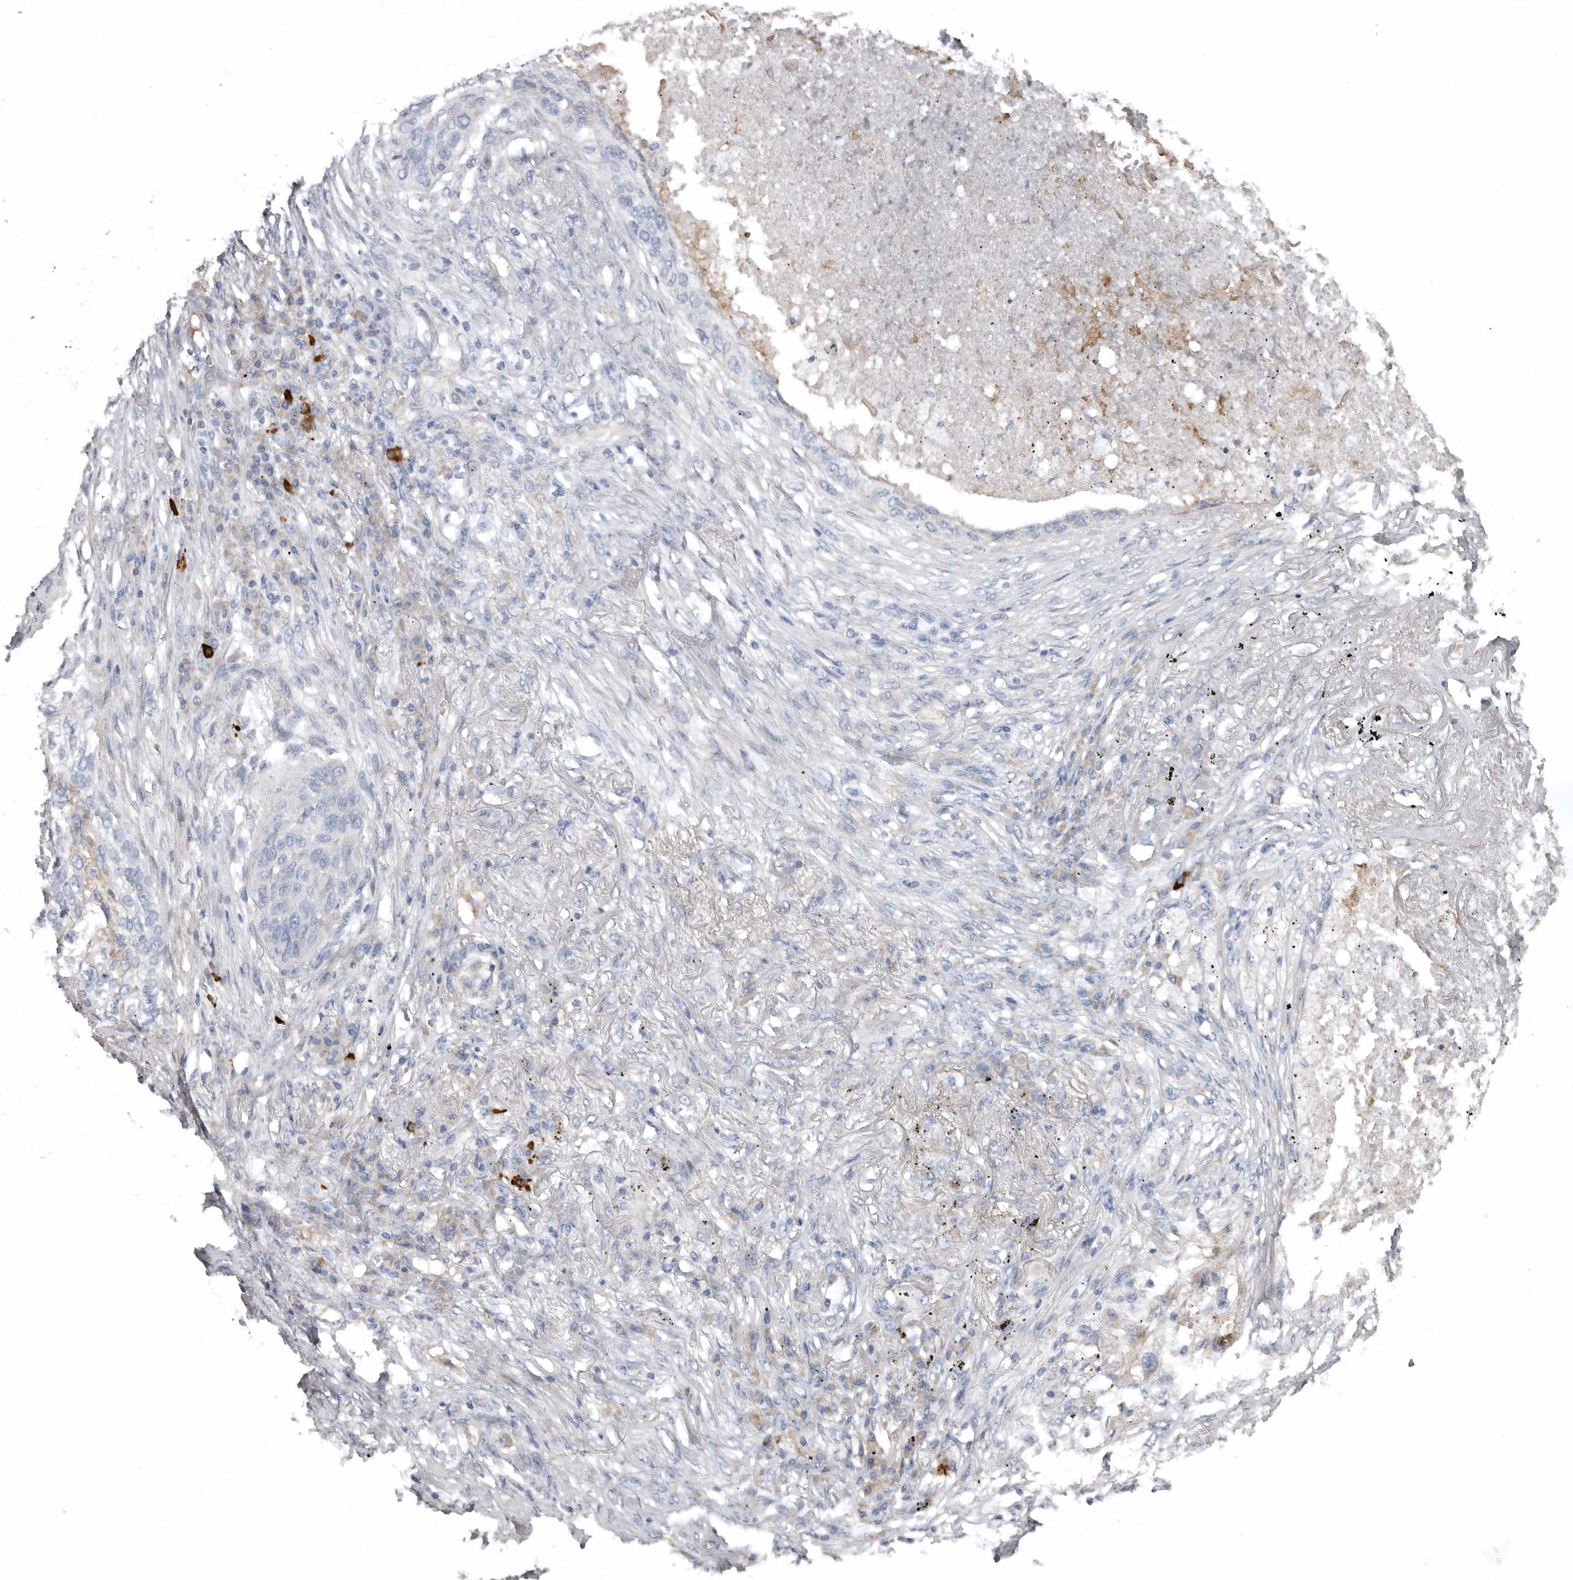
{"staining": {"intensity": "negative", "quantity": "none", "location": "none"}, "tissue": "lung cancer", "cell_type": "Tumor cells", "image_type": "cancer", "snomed": [{"axis": "morphology", "description": "Squamous cell carcinoma, NOS"}, {"axis": "topography", "description": "Lung"}], "caption": "Immunohistochemistry of human lung cancer (squamous cell carcinoma) shows no expression in tumor cells.", "gene": "ZNF114", "patient": {"sex": "female", "age": 63}}